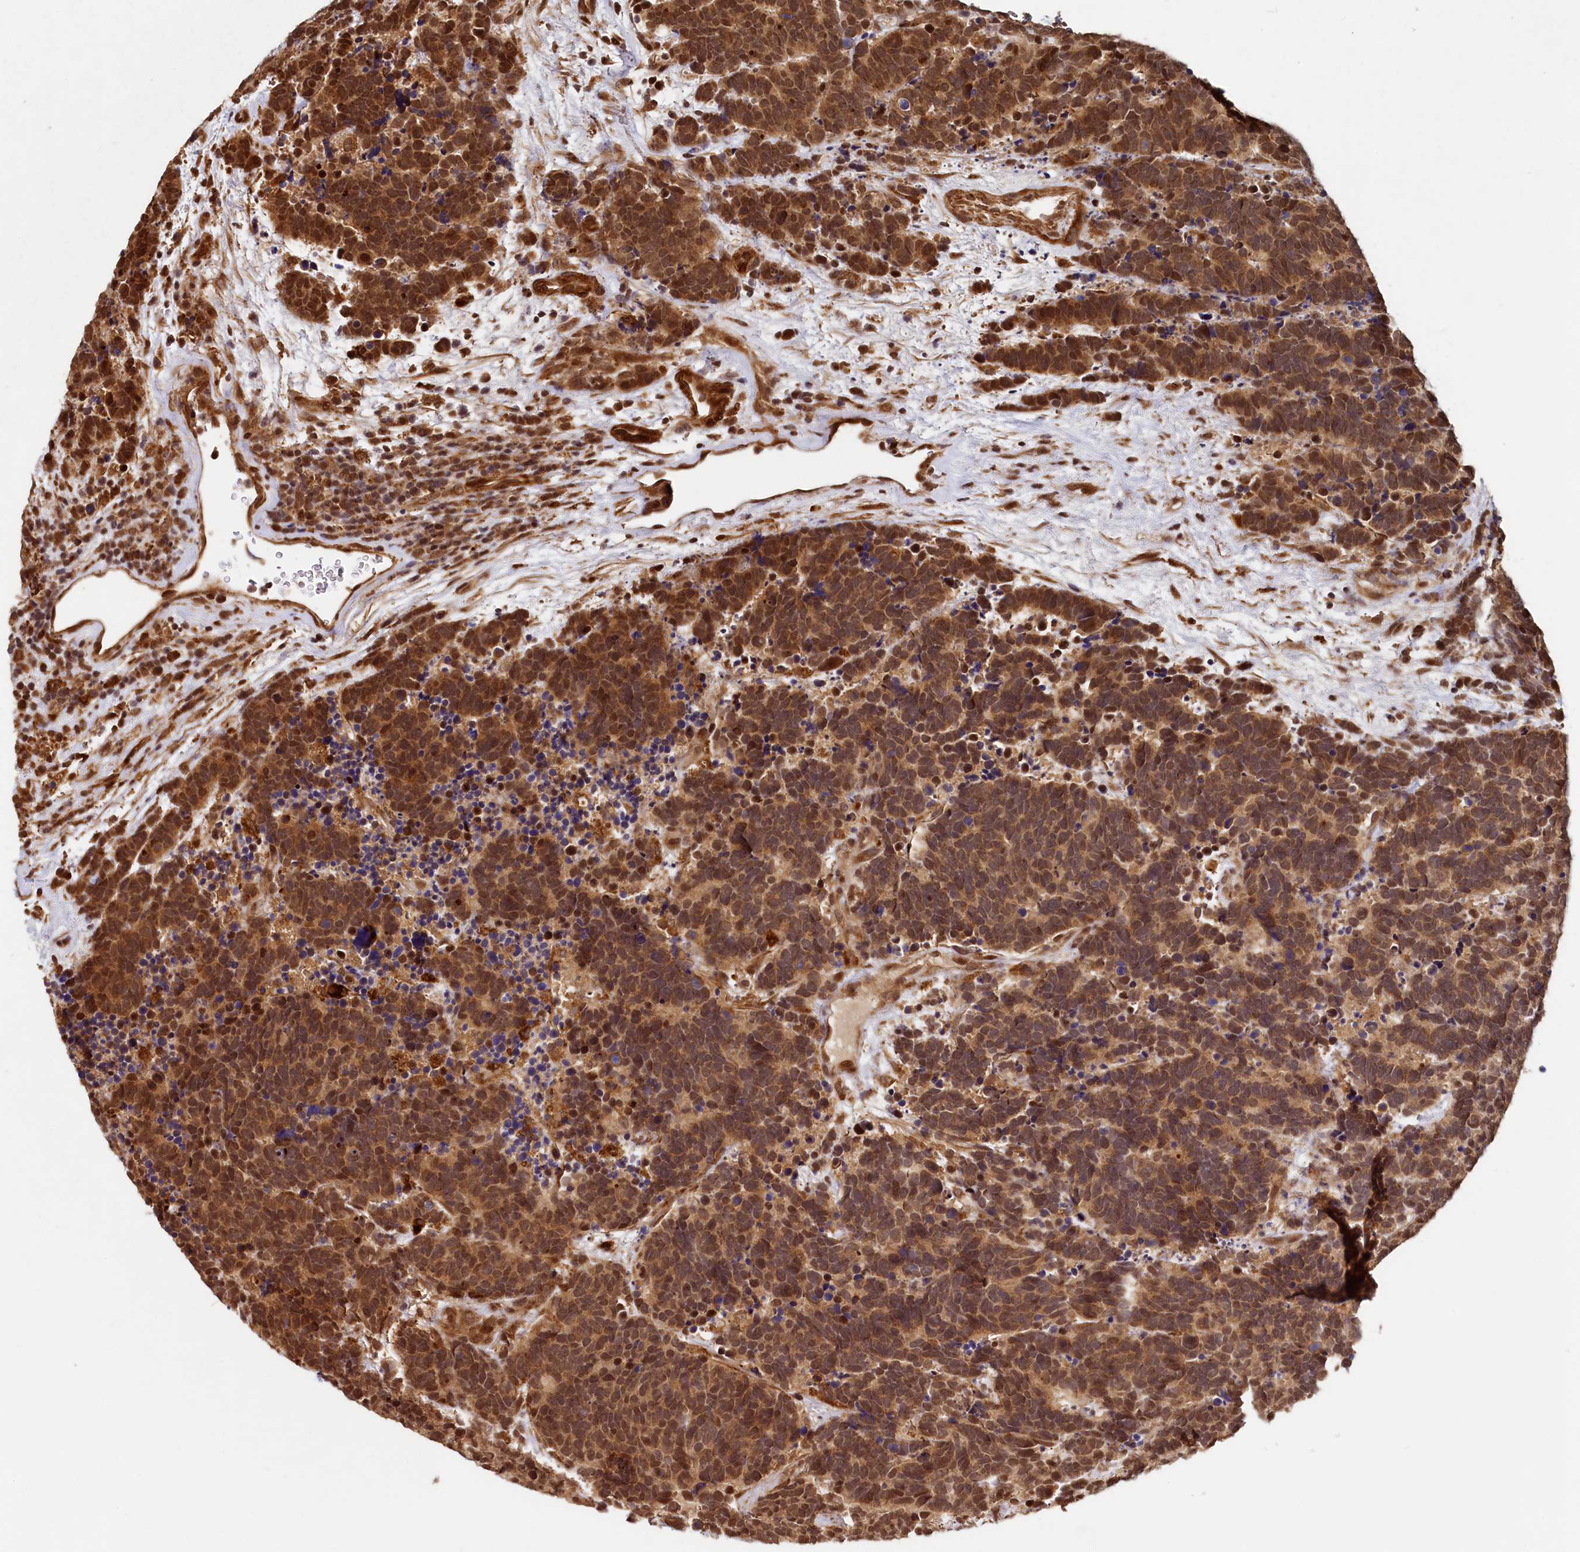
{"staining": {"intensity": "strong", "quantity": ">75%", "location": "cytoplasmic/membranous,nuclear"}, "tissue": "carcinoid", "cell_type": "Tumor cells", "image_type": "cancer", "snomed": [{"axis": "morphology", "description": "Carcinoma, NOS"}, {"axis": "morphology", "description": "Carcinoid, malignant, NOS"}, {"axis": "topography", "description": "Urinary bladder"}], "caption": "Tumor cells demonstrate strong cytoplasmic/membranous and nuclear staining in about >75% of cells in carcinoid.", "gene": "TRIM23", "patient": {"sex": "male", "age": 57}}